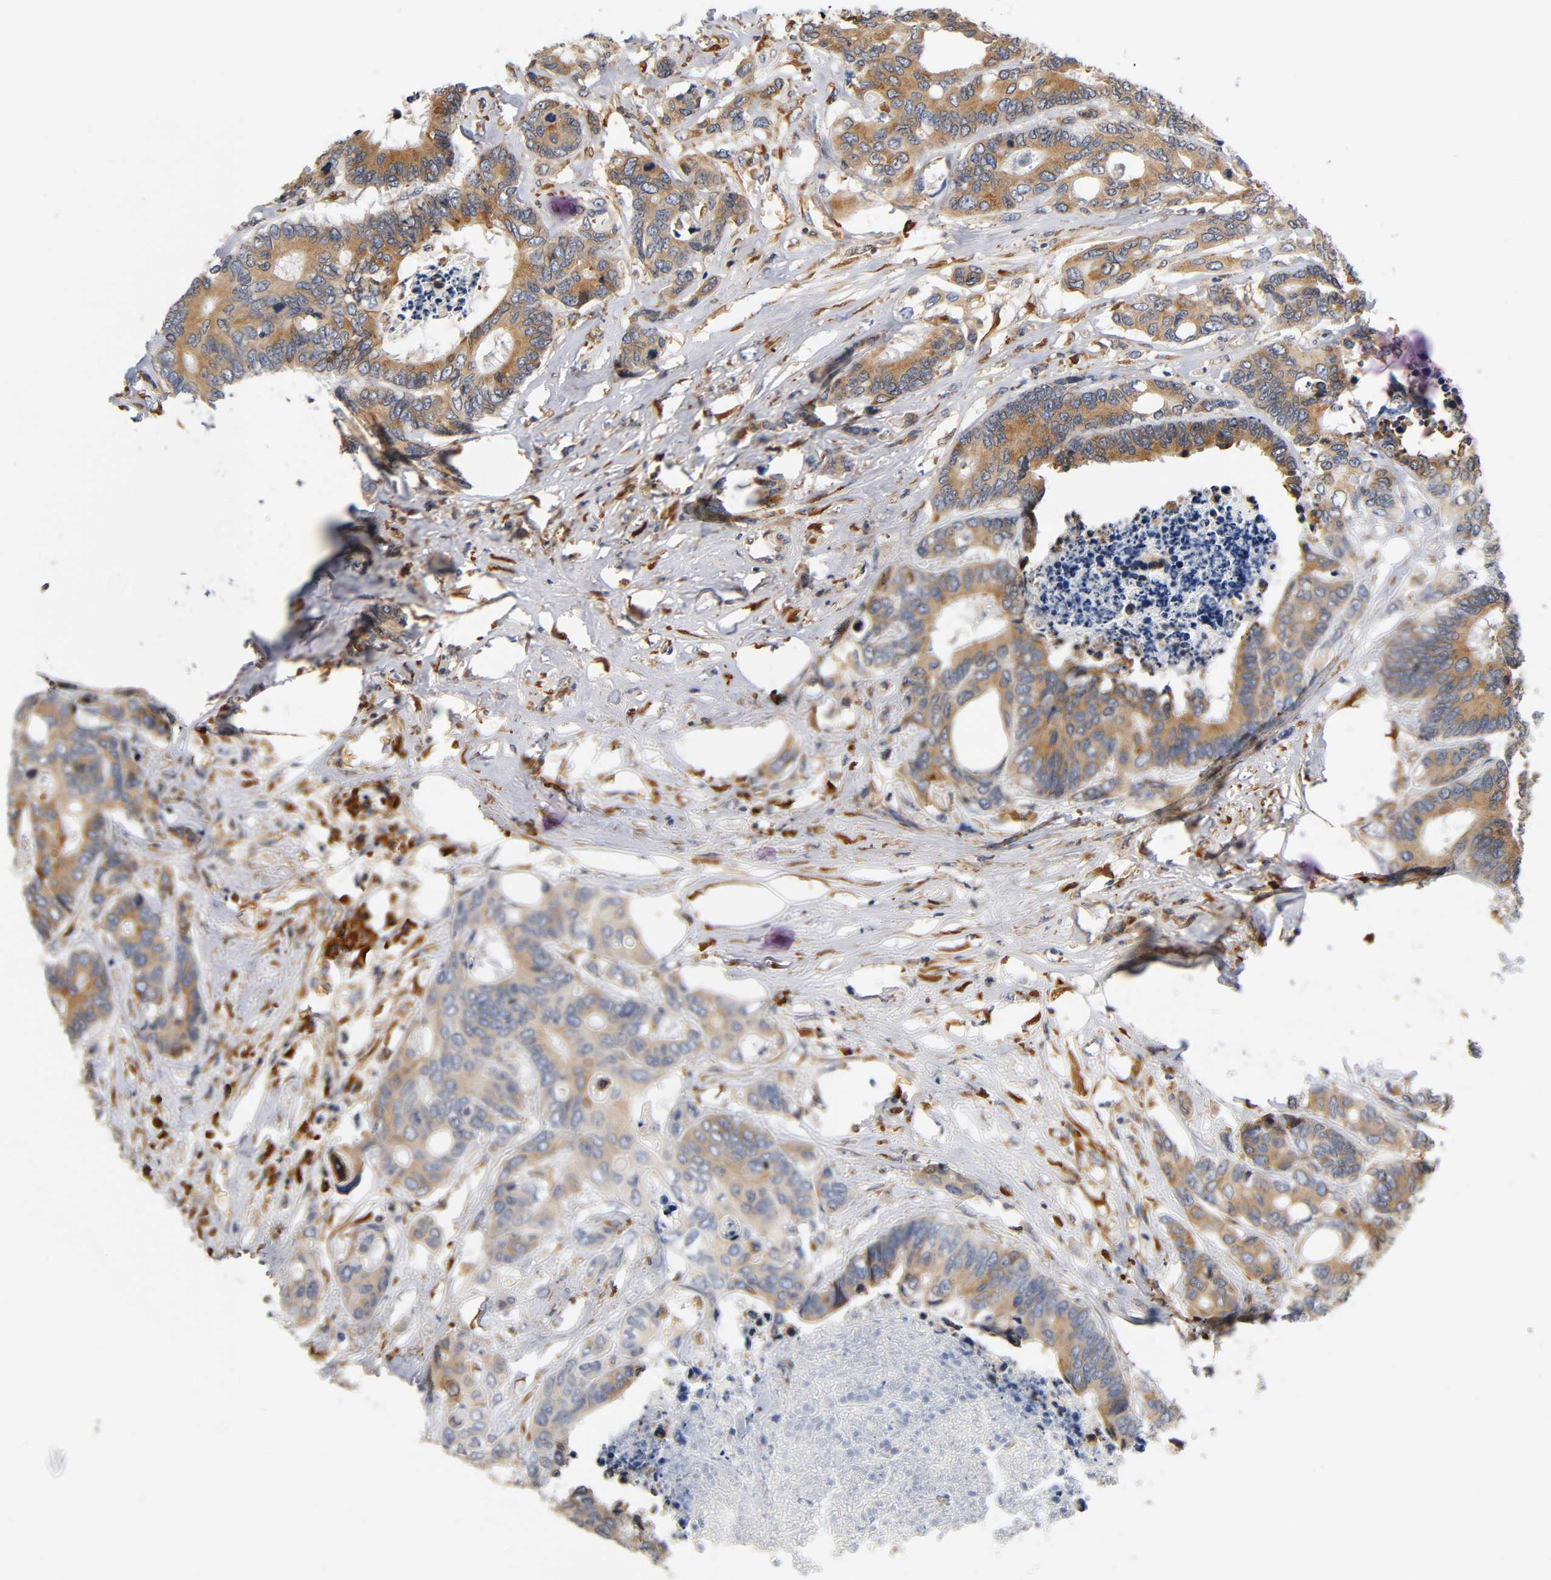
{"staining": {"intensity": "moderate", "quantity": "25%-75%", "location": "cytoplasmic/membranous"}, "tissue": "colorectal cancer", "cell_type": "Tumor cells", "image_type": "cancer", "snomed": [{"axis": "morphology", "description": "Adenocarcinoma, NOS"}, {"axis": "topography", "description": "Rectum"}], "caption": "The photomicrograph displays staining of colorectal adenocarcinoma, revealing moderate cytoplasmic/membranous protein expression (brown color) within tumor cells. (brown staining indicates protein expression, while blue staining denotes nuclei).", "gene": "UCKL1", "patient": {"sex": "male", "age": 55}}